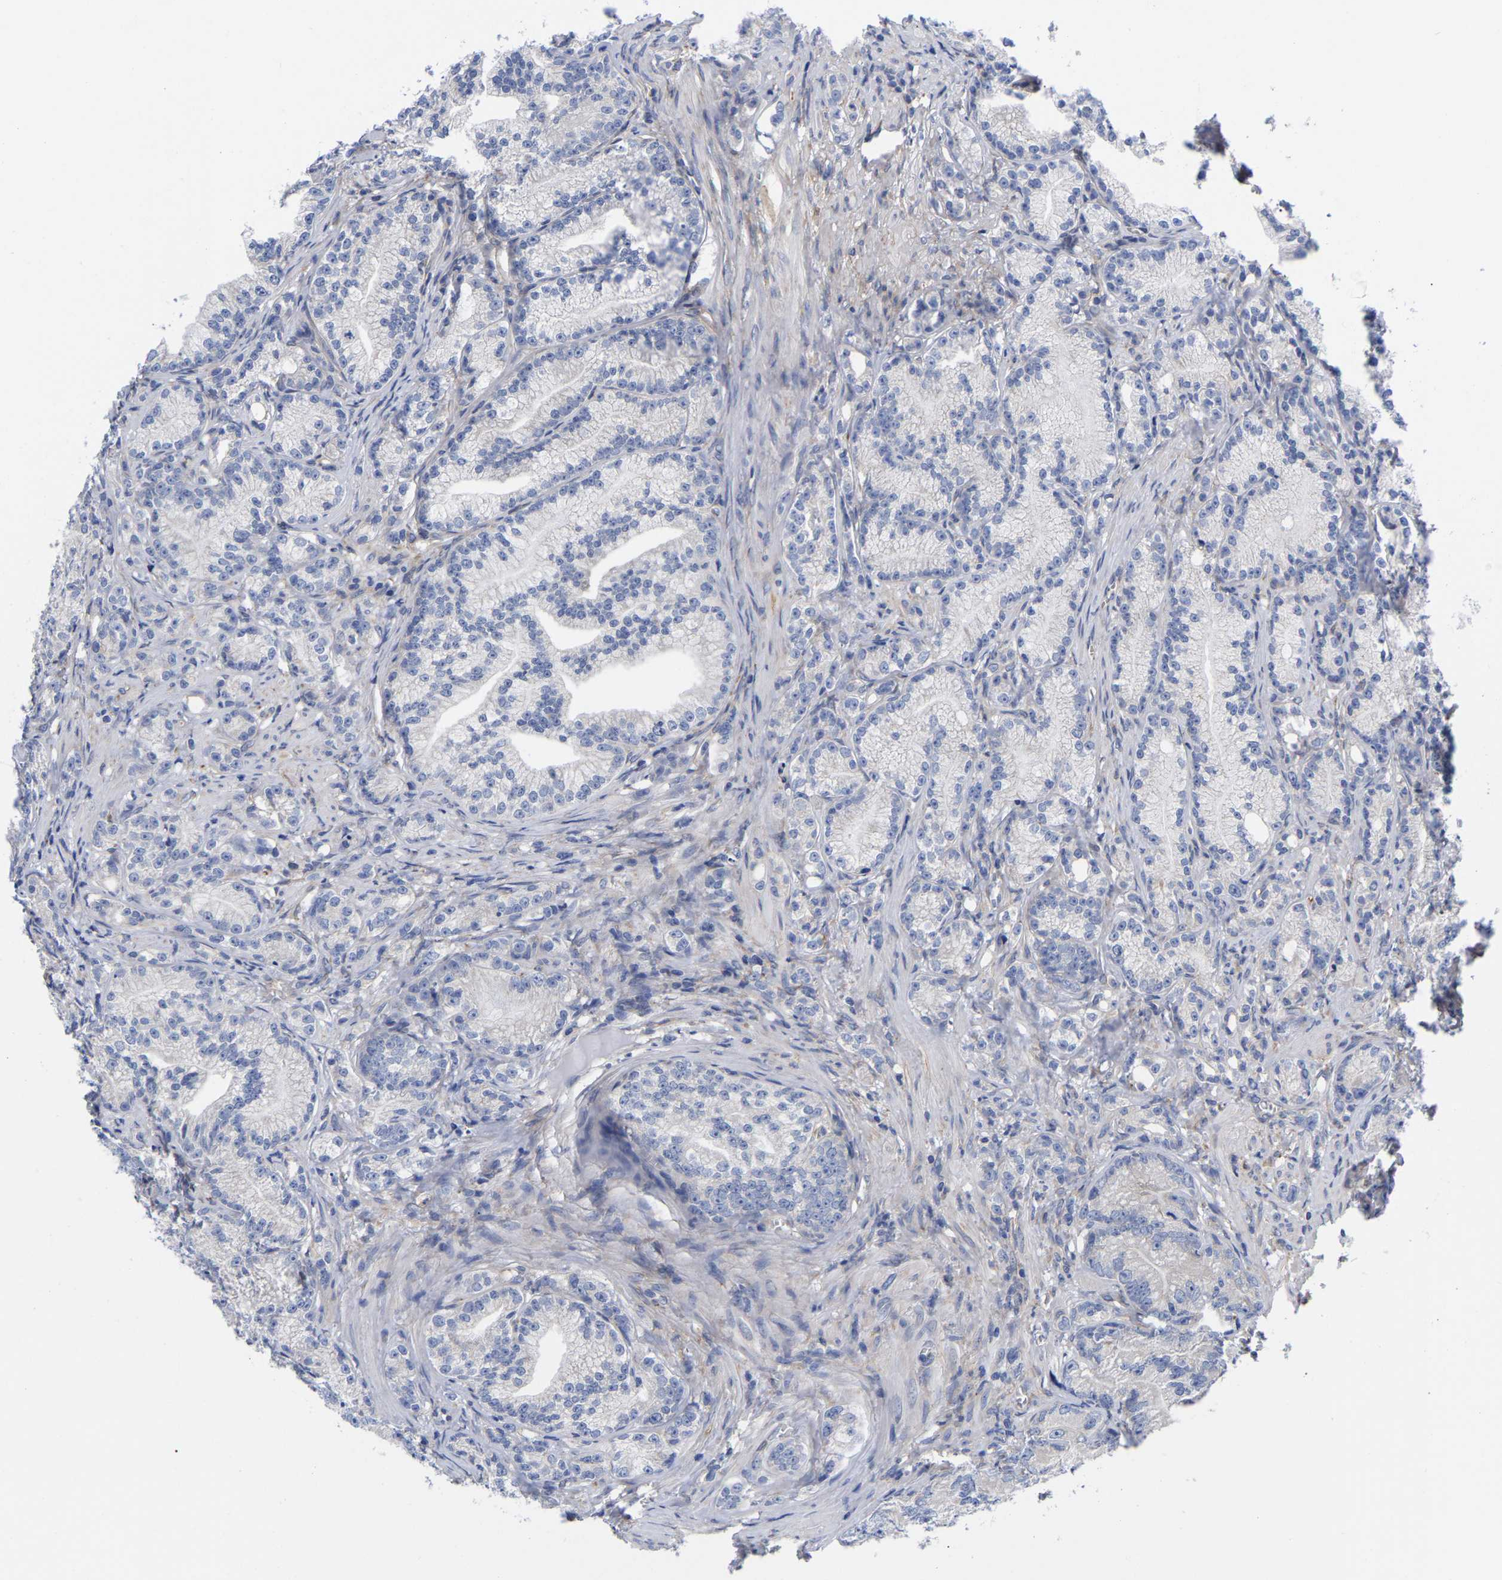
{"staining": {"intensity": "negative", "quantity": "none", "location": "none"}, "tissue": "prostate cancer", "cell_type": "Tumor cells", "image_type": "cancer", "snomed": [{"axis": "morphology", "description": "Adenocarcinoma, Low grade"}, {"axis": "topography", "description": "Prostate"}], "caption": "Prostate cancer was stained to show a protein in brown. There is no significant positivity in tumor cells. (Immunohistochemistry, brightfield microscopy, high magnification).", "gene": "CFAP298", "patient": {"sex": "male", "age": 89}}